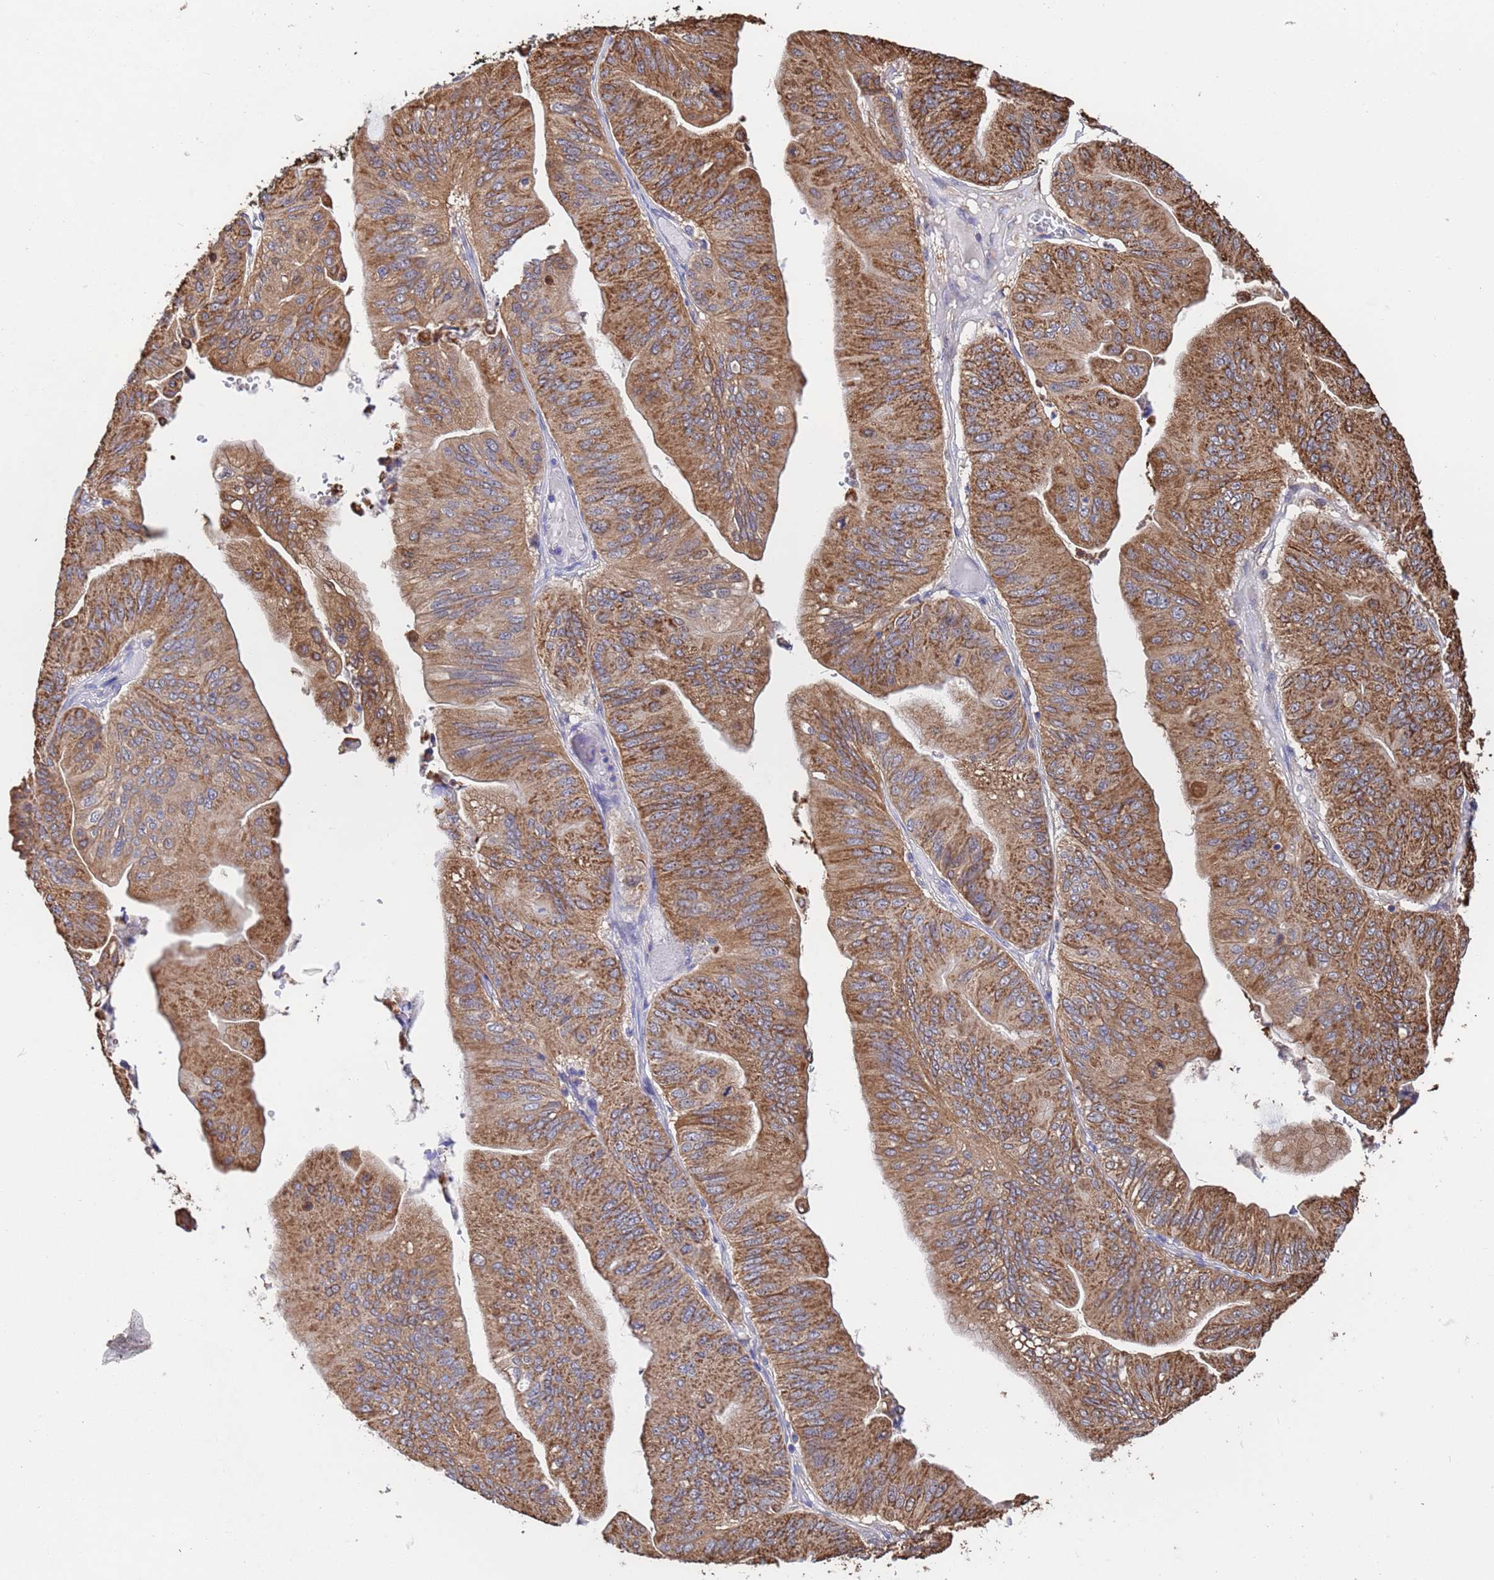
{"staining": {"intensity": "moderate", "quantity": ">75%", "location": "cytoplasmic/membranous"}, "tissue": "ovarian cancer", "cell_type": "Tumor cells", "image_type": "cancer", "snomed": [{"axis": "morphology", "description": "Cystadenocarcinoma, mucinous, NOS"}, {"axis": "topography", "description": "Ovary"}], "caption": "A high-resolution photomicrograph shows IHC staining of ovarian cancer, which exhibits moderate cytoplasmic/membranous positivity in approximately >75% of tumor cells.", "gene": "FAM25A", "patient": {"sex": "female", "age": 61}}